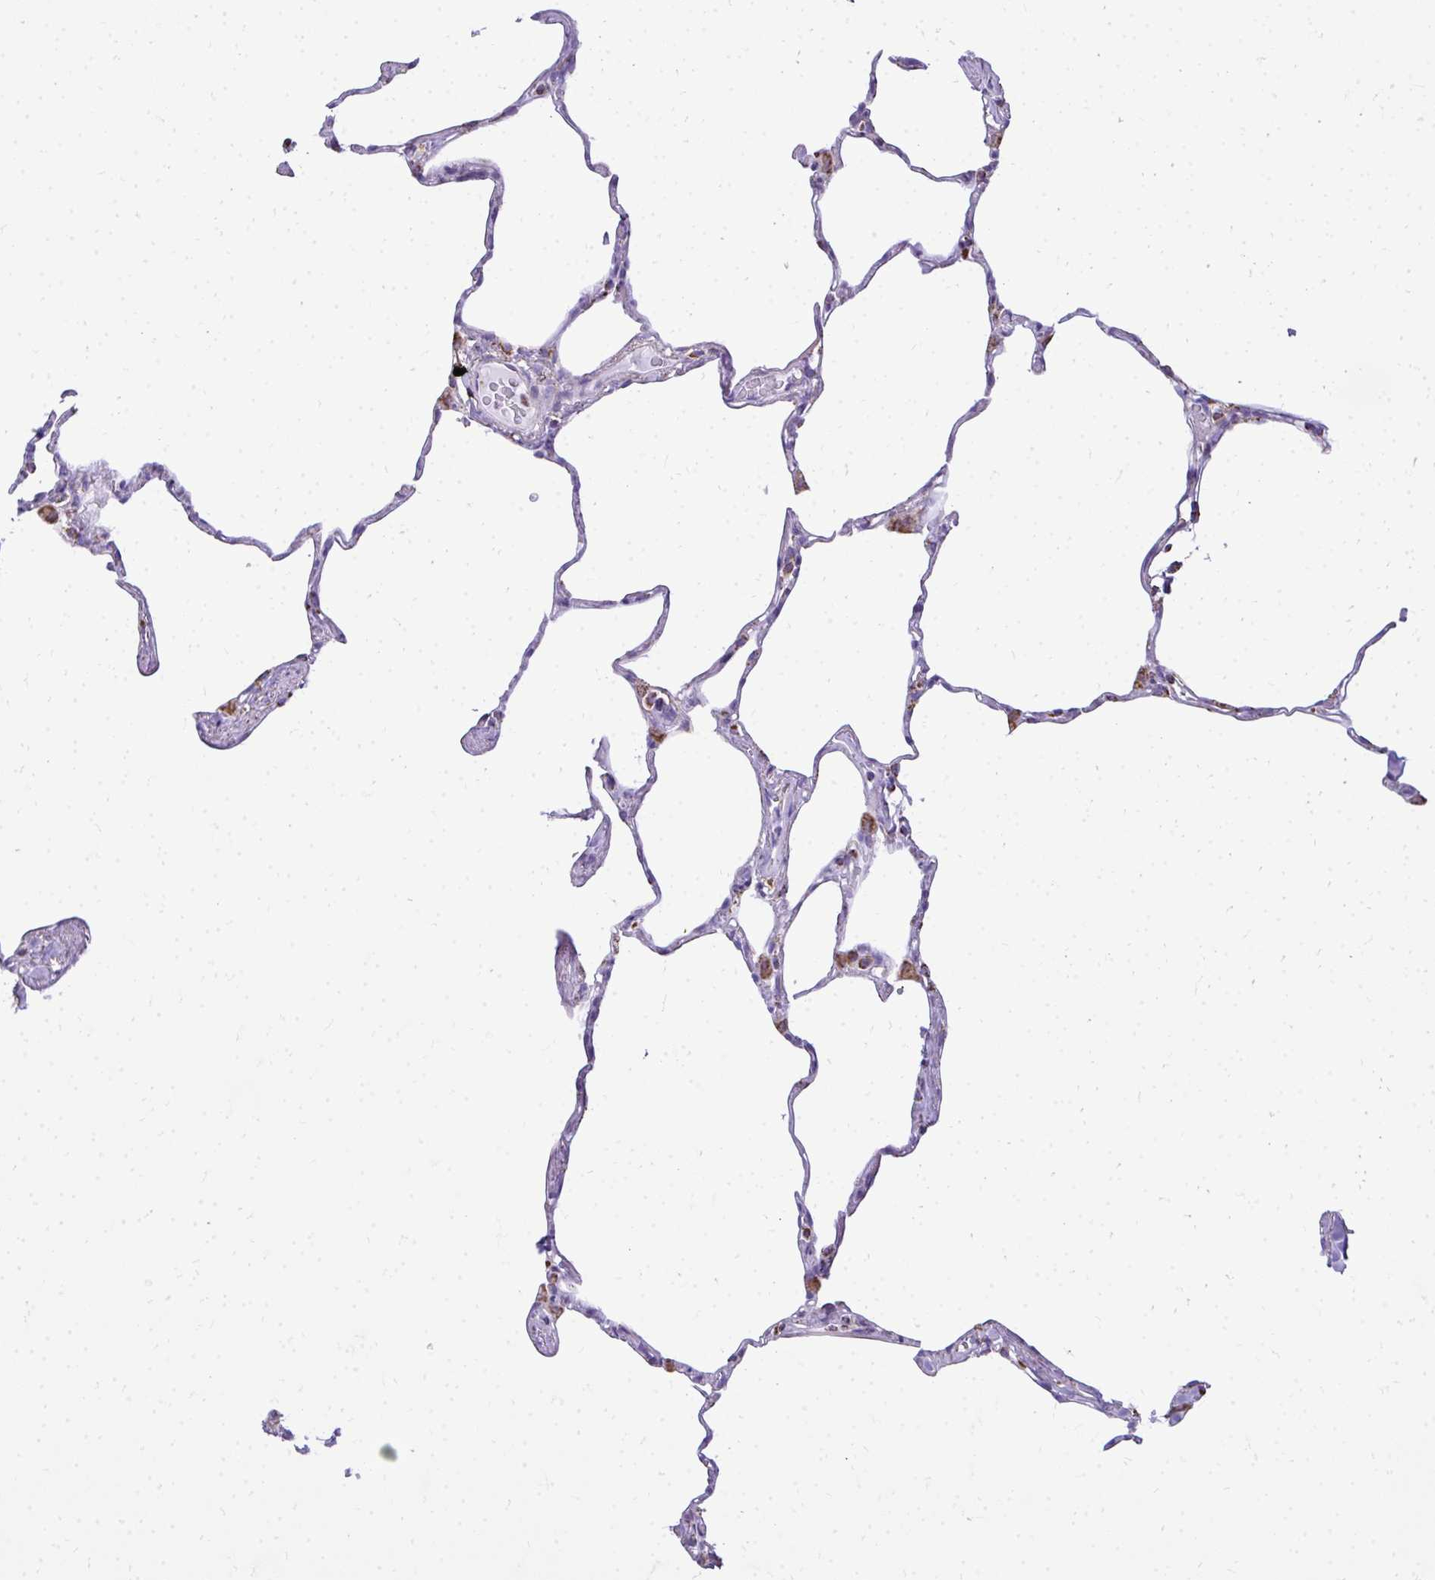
{"staining": {"intensity": "moderate", "quantity": "<25%", "location": "cytoplasmic/membranous"}, "tissue": "lung", "cell_type": "Alveolar cells", "image_type": "normal", "snomed": [{"axis": "morphology", "description": "Normal tissue, NOS"}, {"axis": "topography", "description": "Lung"}], "caption": "Immunohistochemical staining of unremarkable human lung demonstrates moderate cytoplasmic/membranous protein expression in about <25% of alveolar cells.", "gene": "MPZL2", "patient": {"sex": "male", "age": 65}}